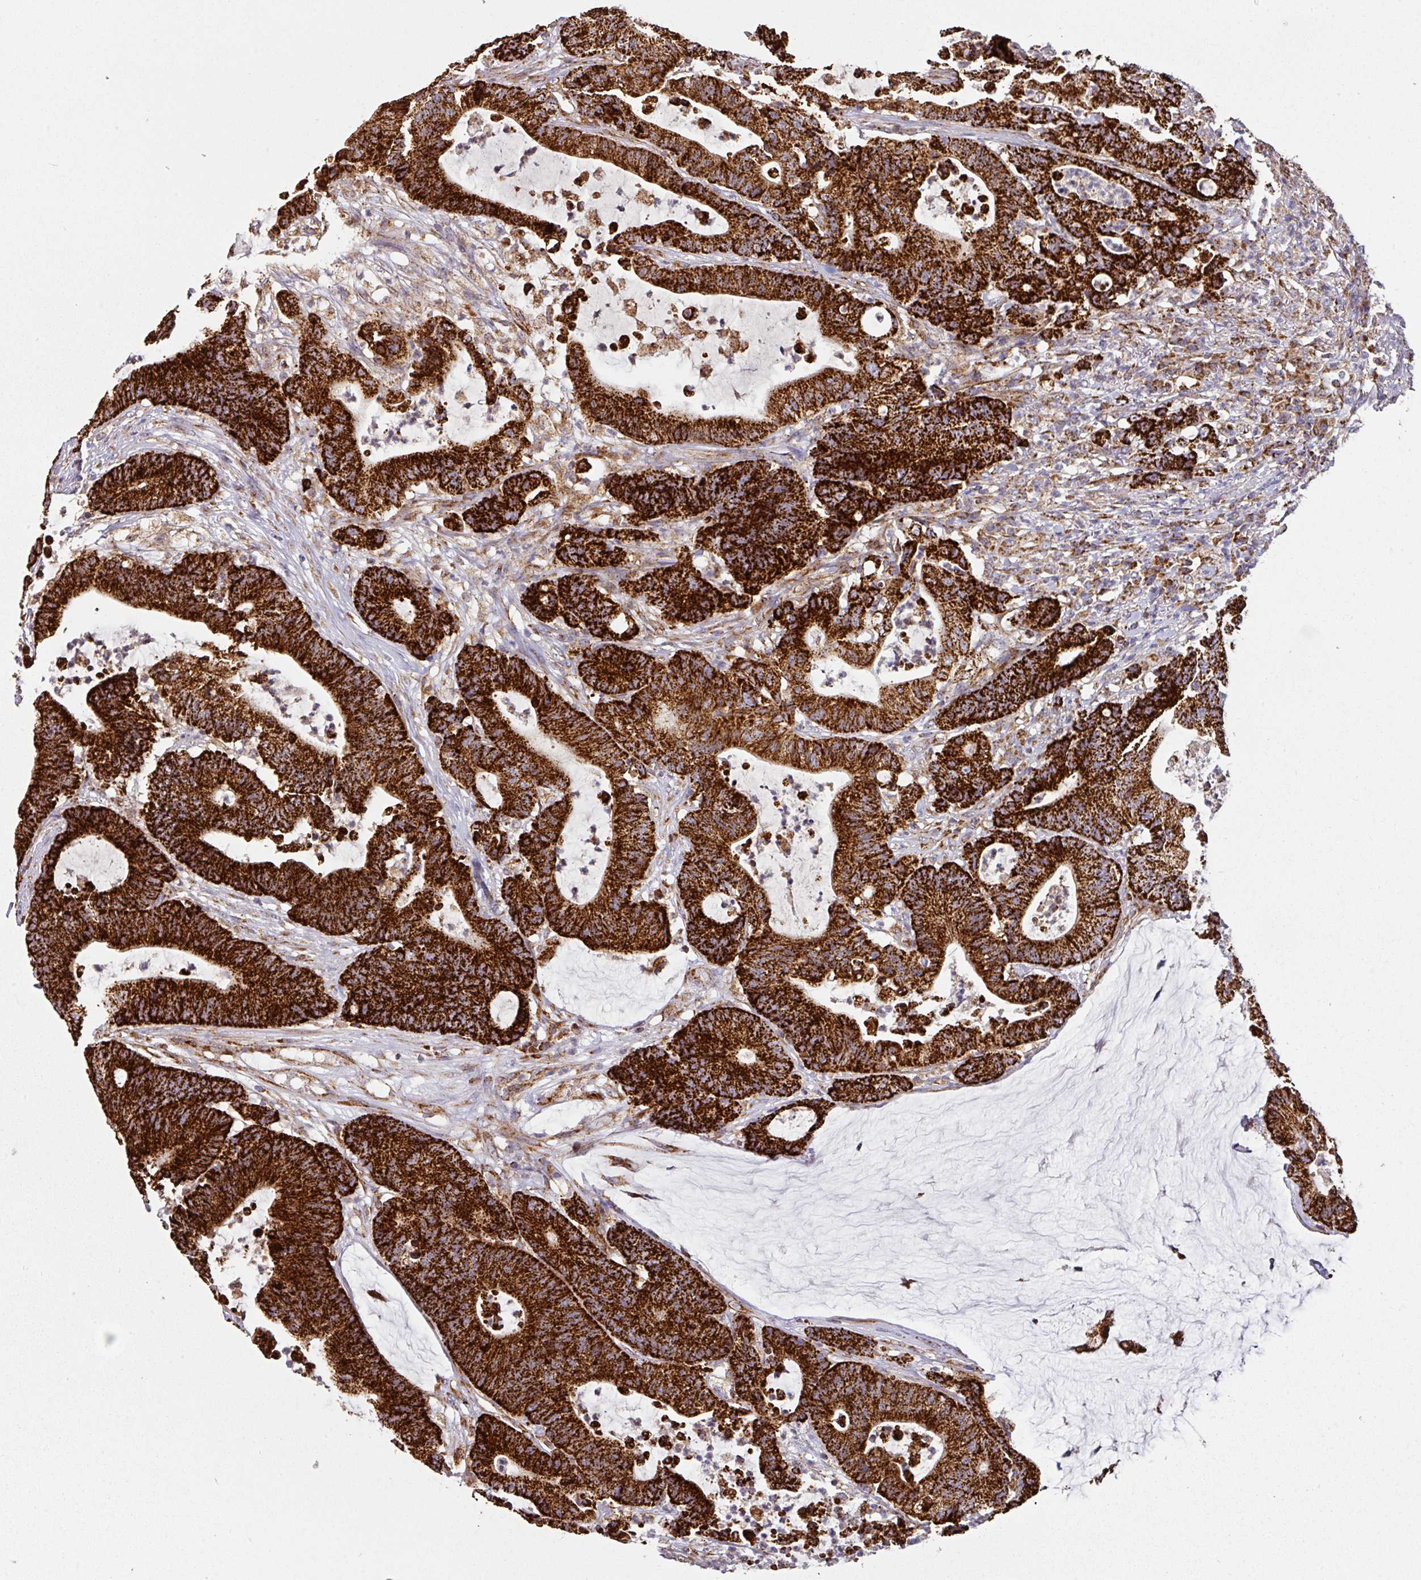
{"staining": {"intensity": "strong", "quantity": ">75%", "location": "cytoplasmic/membranous"}, "tissue": "colorectal cancer", "cell_type": "Tumor cells", "image_type": "cancer", "snomed": [{"axis": "morphology", "description": "Adenocarcinoma, NOS"}, {"axis": "topography", "description": "Colon"}], "caption": "This image shows immunohistochemistry staining of adenocarcinoma (colorectal), with high strong cytoplasmic/membranous positivity in approximately >75% of tumor cells.", "gene": "TRAP1", "patient": {"sex": "female", "age": 84}}